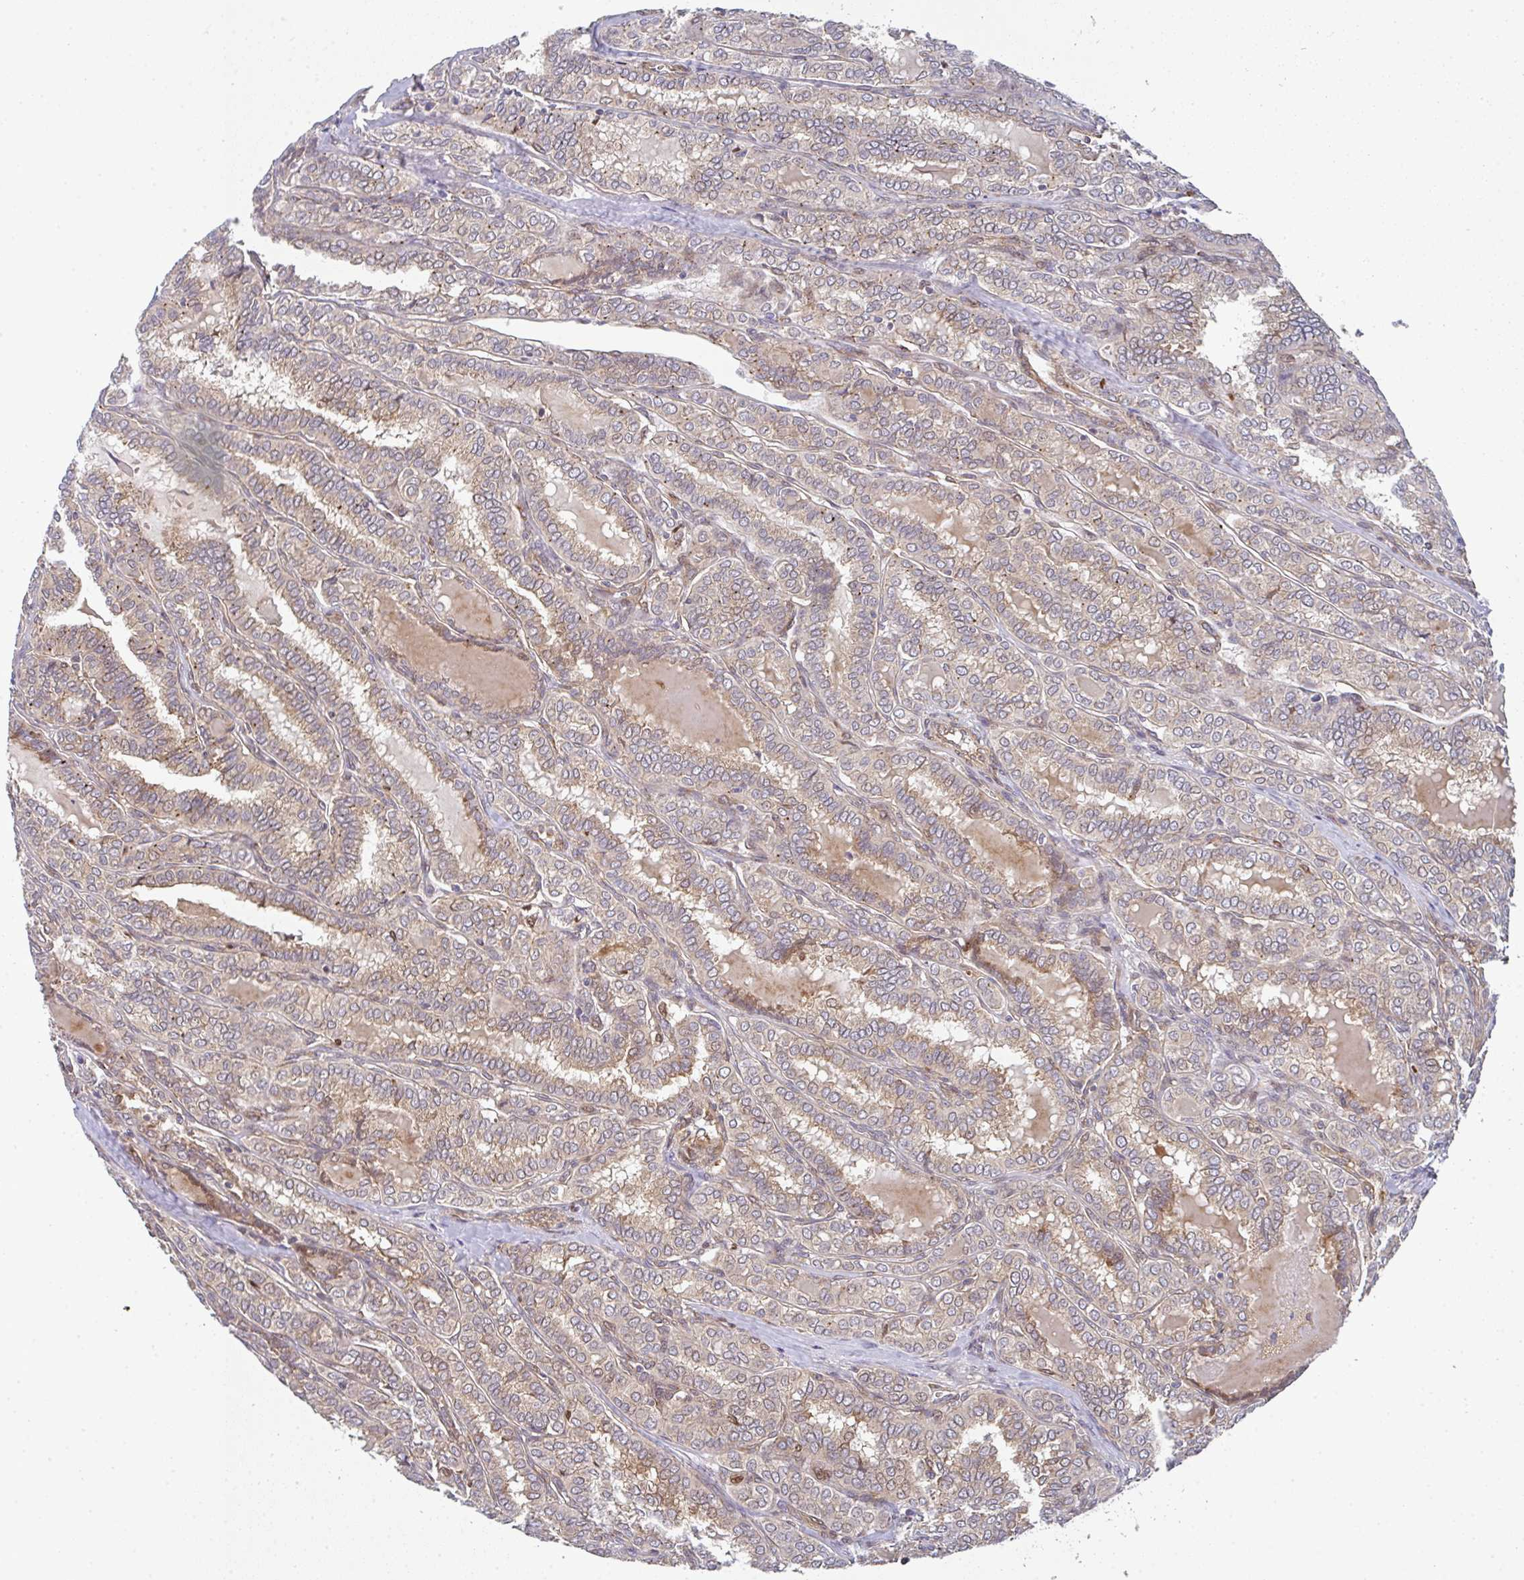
{"staining": {"intensity": "weak", "quantity": "25%-75%", "location": "cytoplasmic/membranous"}, "tissue": "thyroid cancer", "cell_type": "Tumor cells", "image_type": "cancer", "snomed": [{"axis": "morphology", "description": "Papillary adenocarcinoma, NOS"}, {"axis": "topography", "description": "Thyroid gland"}], "caption": "IHC (DAB) staining of human thyroid papillary adenocarcinoma exhibits weak cytoplasmic/membranous protein positivity in about 25%-75% of tumor cells.", "gene": "SIMC1", "patient": {"sex": "female", "age": 30}}